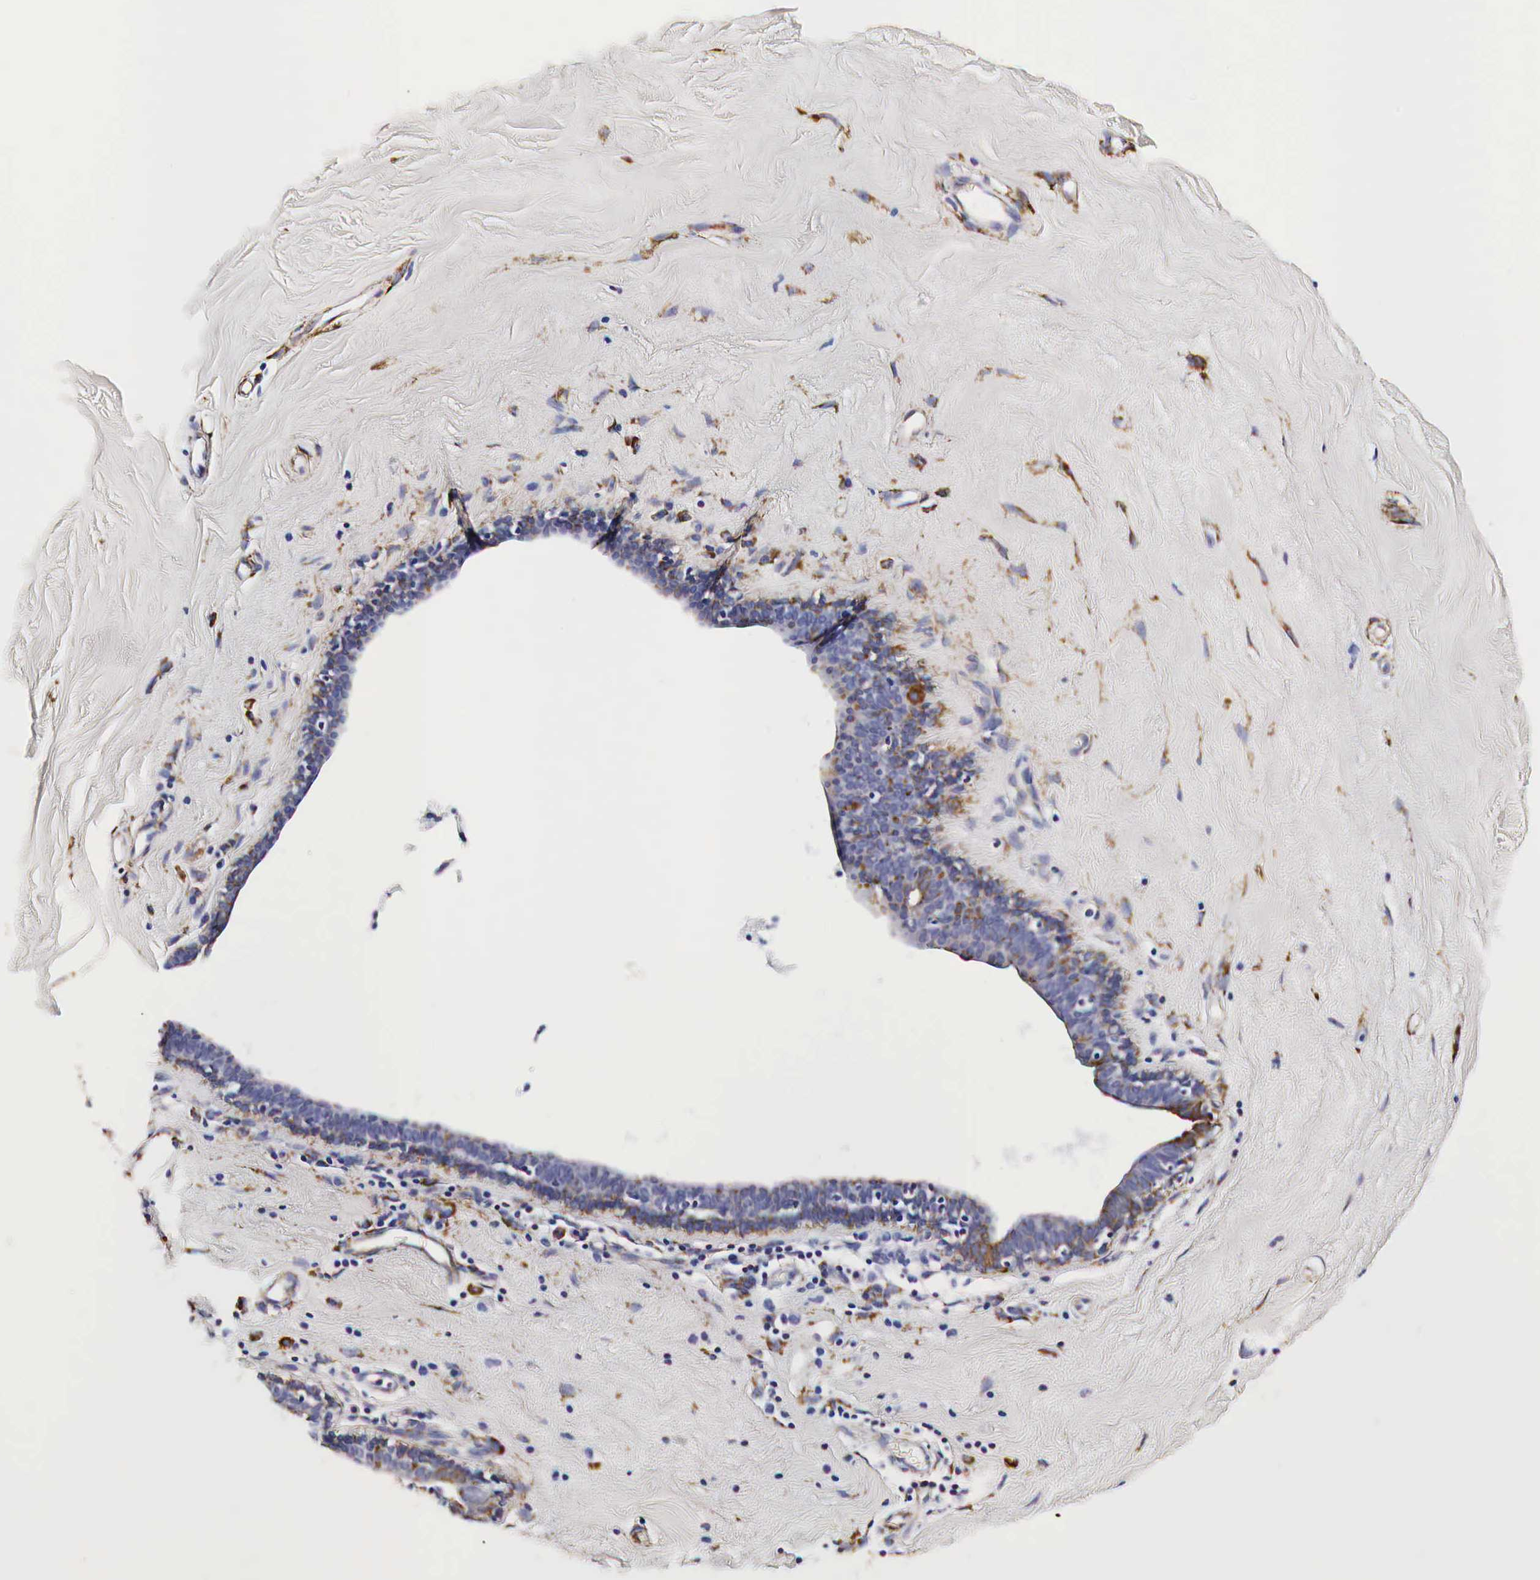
{"staining": {"intensity": "negative", "quantity": "none", "location": "none"}, "tissue": "breast", "cell_type": "Adipocytes", "image_type": "normal", "snomed": [{"axis": "morphology", "description": "Normal tissue, NOS"}, {"axis": "topography", "description": "Breast"}], "caption": "DAB (3,3'-diaminobenzidine) immunohistochemical staining of normal human breast exhibits no significant positivity in adipocytes. (DAB IHC with hematoxylin counter stain).", "gene": "CKAP4", "patient": {"sex": "female", "age": 54}}